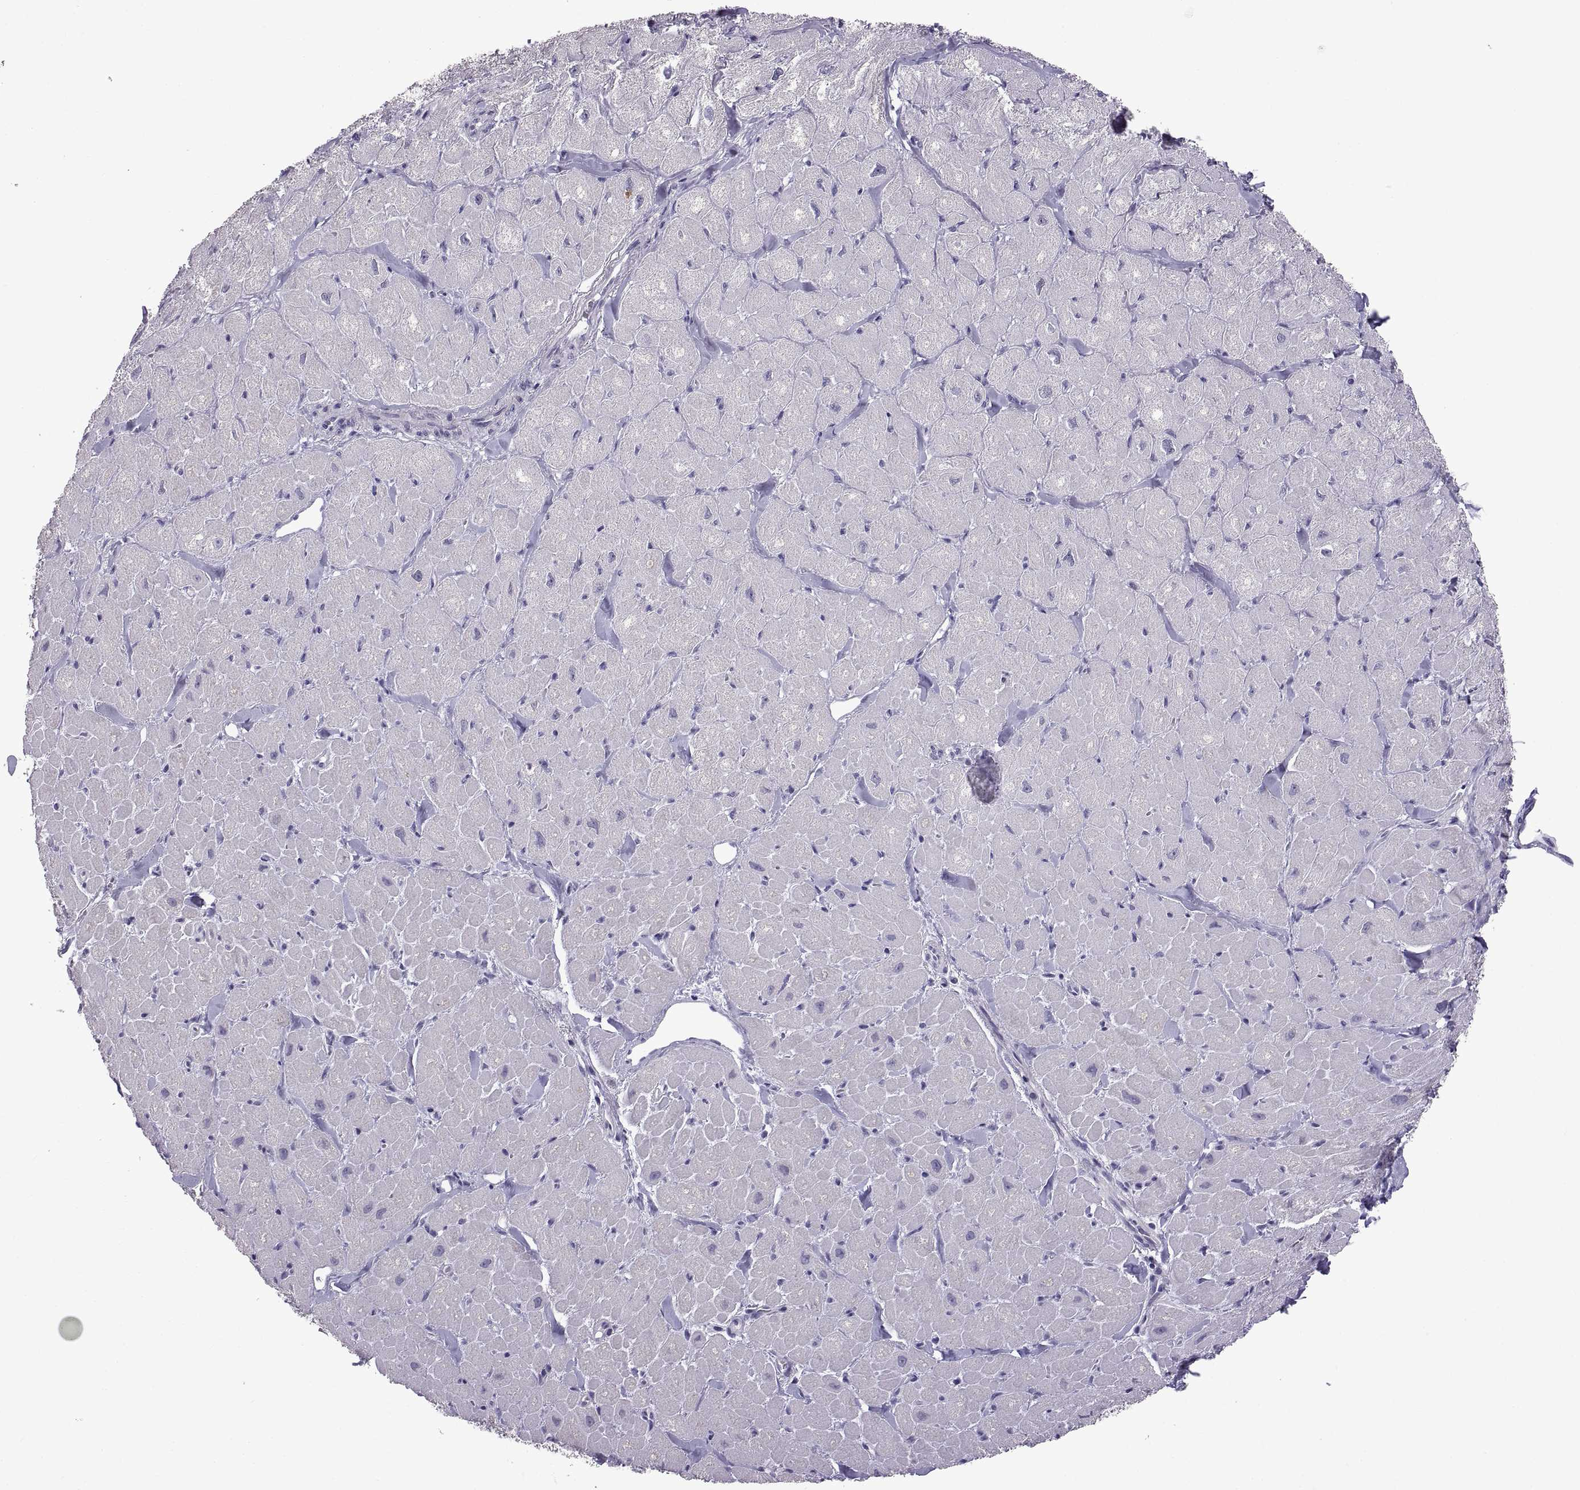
{"staining": {"intensity": "negative", "quantity": "none", "location": "none"}, "tissue": "heart muscle", "cell_type": "Cardiomyocytes", "image_type": "normal", "snomed": [{"axis": "morphology", "description": "Normal tissue, NOS"}, {"axis": "topography", "description": "Heart"}], "caption": "Image shows no significant protein expression in cardiomyocytes of normal heart muscle. Brightfield microscopy of IHC stained with DAB (3,3'-diaminobenzidine) (brown) and hematoxylin (blue), captured at high magnification.", "gene": "MAGEB18", "patient": {"sex": "male", "age": 60}}